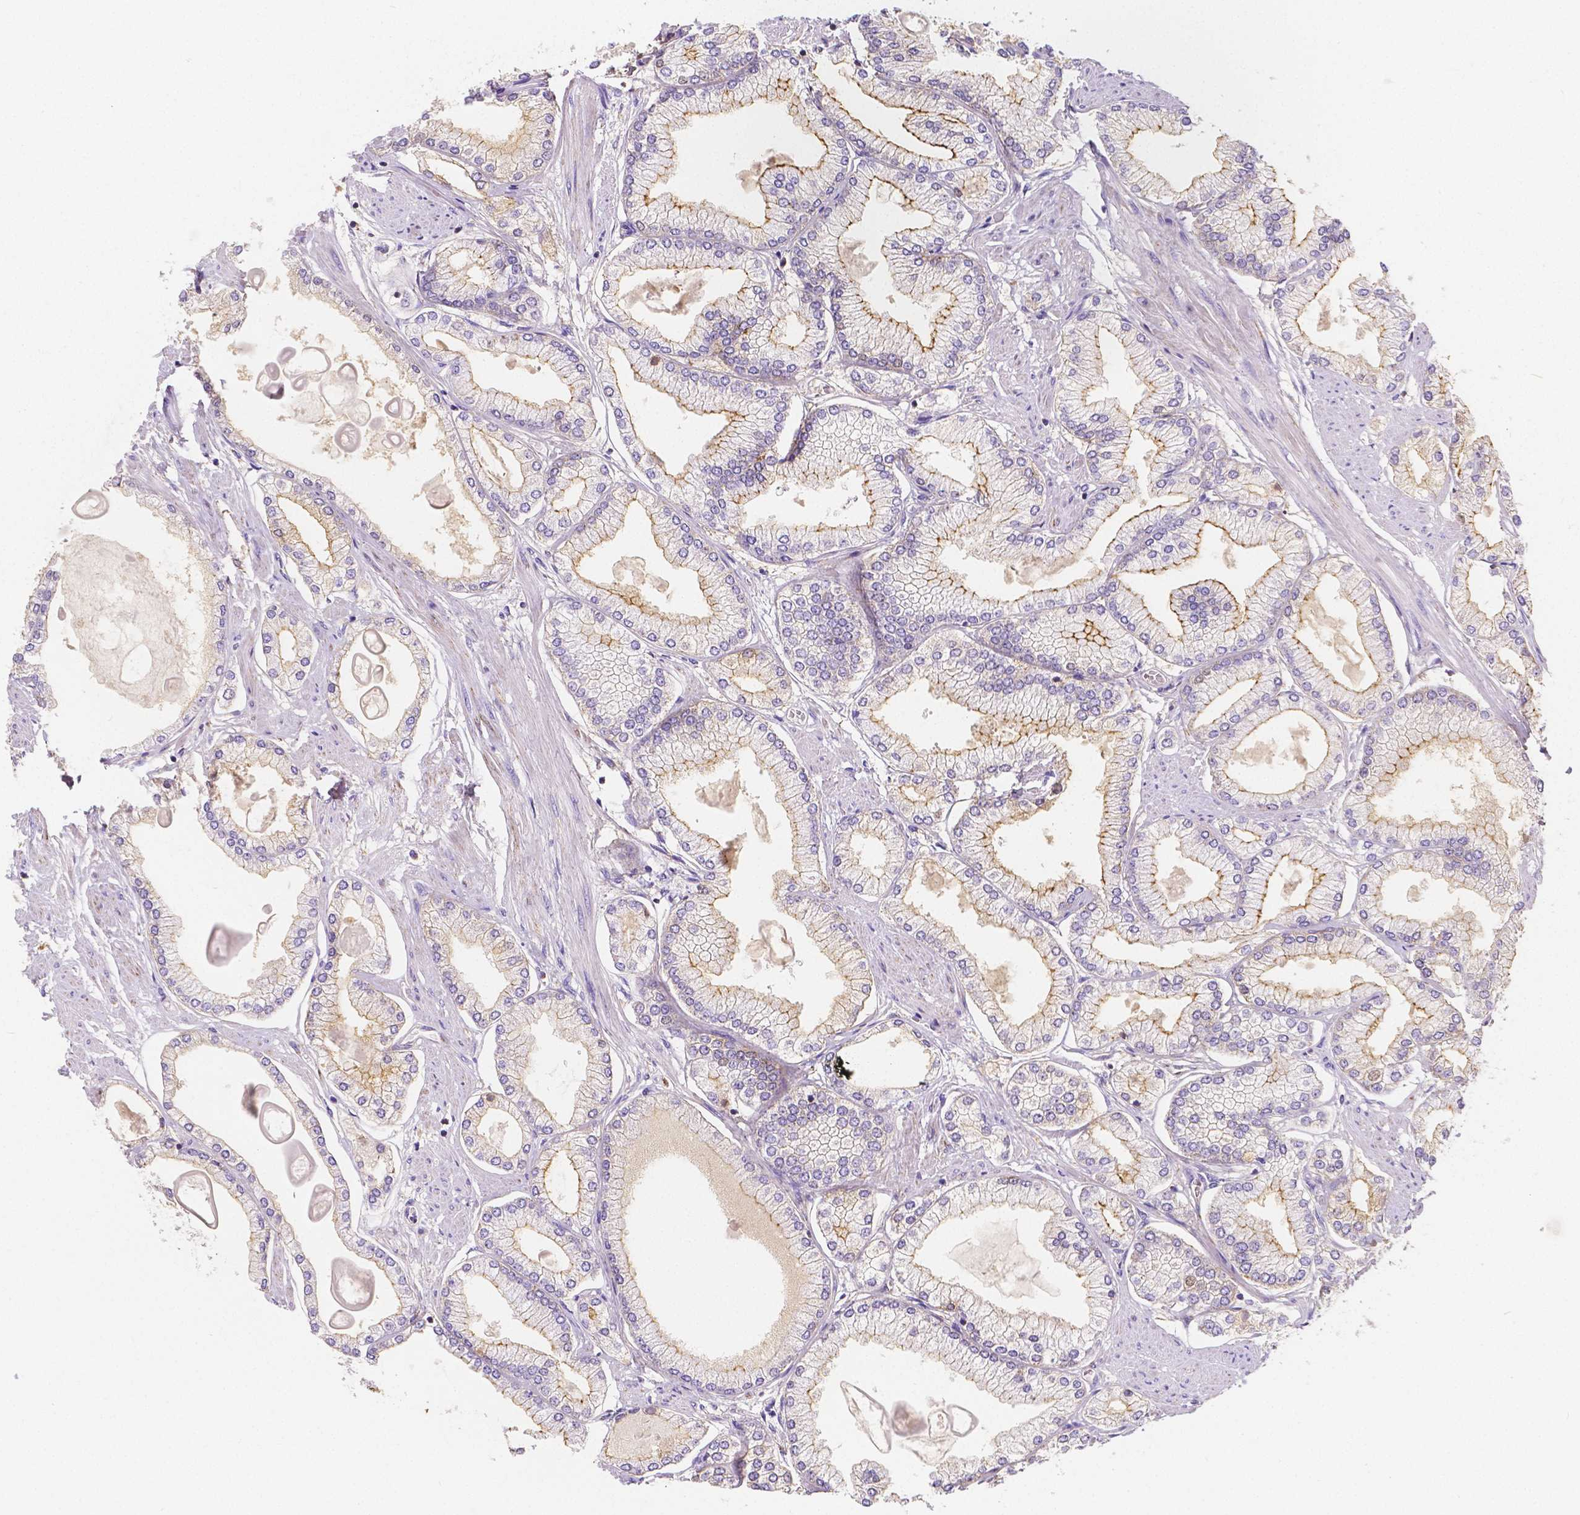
{"staining": {"intensity": "weak", "quantity": "25%-75%", "location": "cytoplasmic/membranous"}, "tissue": "prostate cancer", "cell_type": "Tumor cells", "image_type": "cancer", "snomed": [{"axis": "morphology", "description": "Adenocarcinoma, High grade"}, {"axis": "topography", "description": "Prostate"}], "caption": "Immunohistochemistry (IHC) photomicrograph of neoplastic tissue: human adenocarcinoma (high-grade) (prostate) stained using immunohistochemistry (IHC) shows low levels of weak protein expression localized specifically in the cytoplasmic/membranous of tumor cells, appearing as a cytoplasmic/membranous brown color.", "gene": "GABRD", "patient": {"sex": "male", "age": 68}}